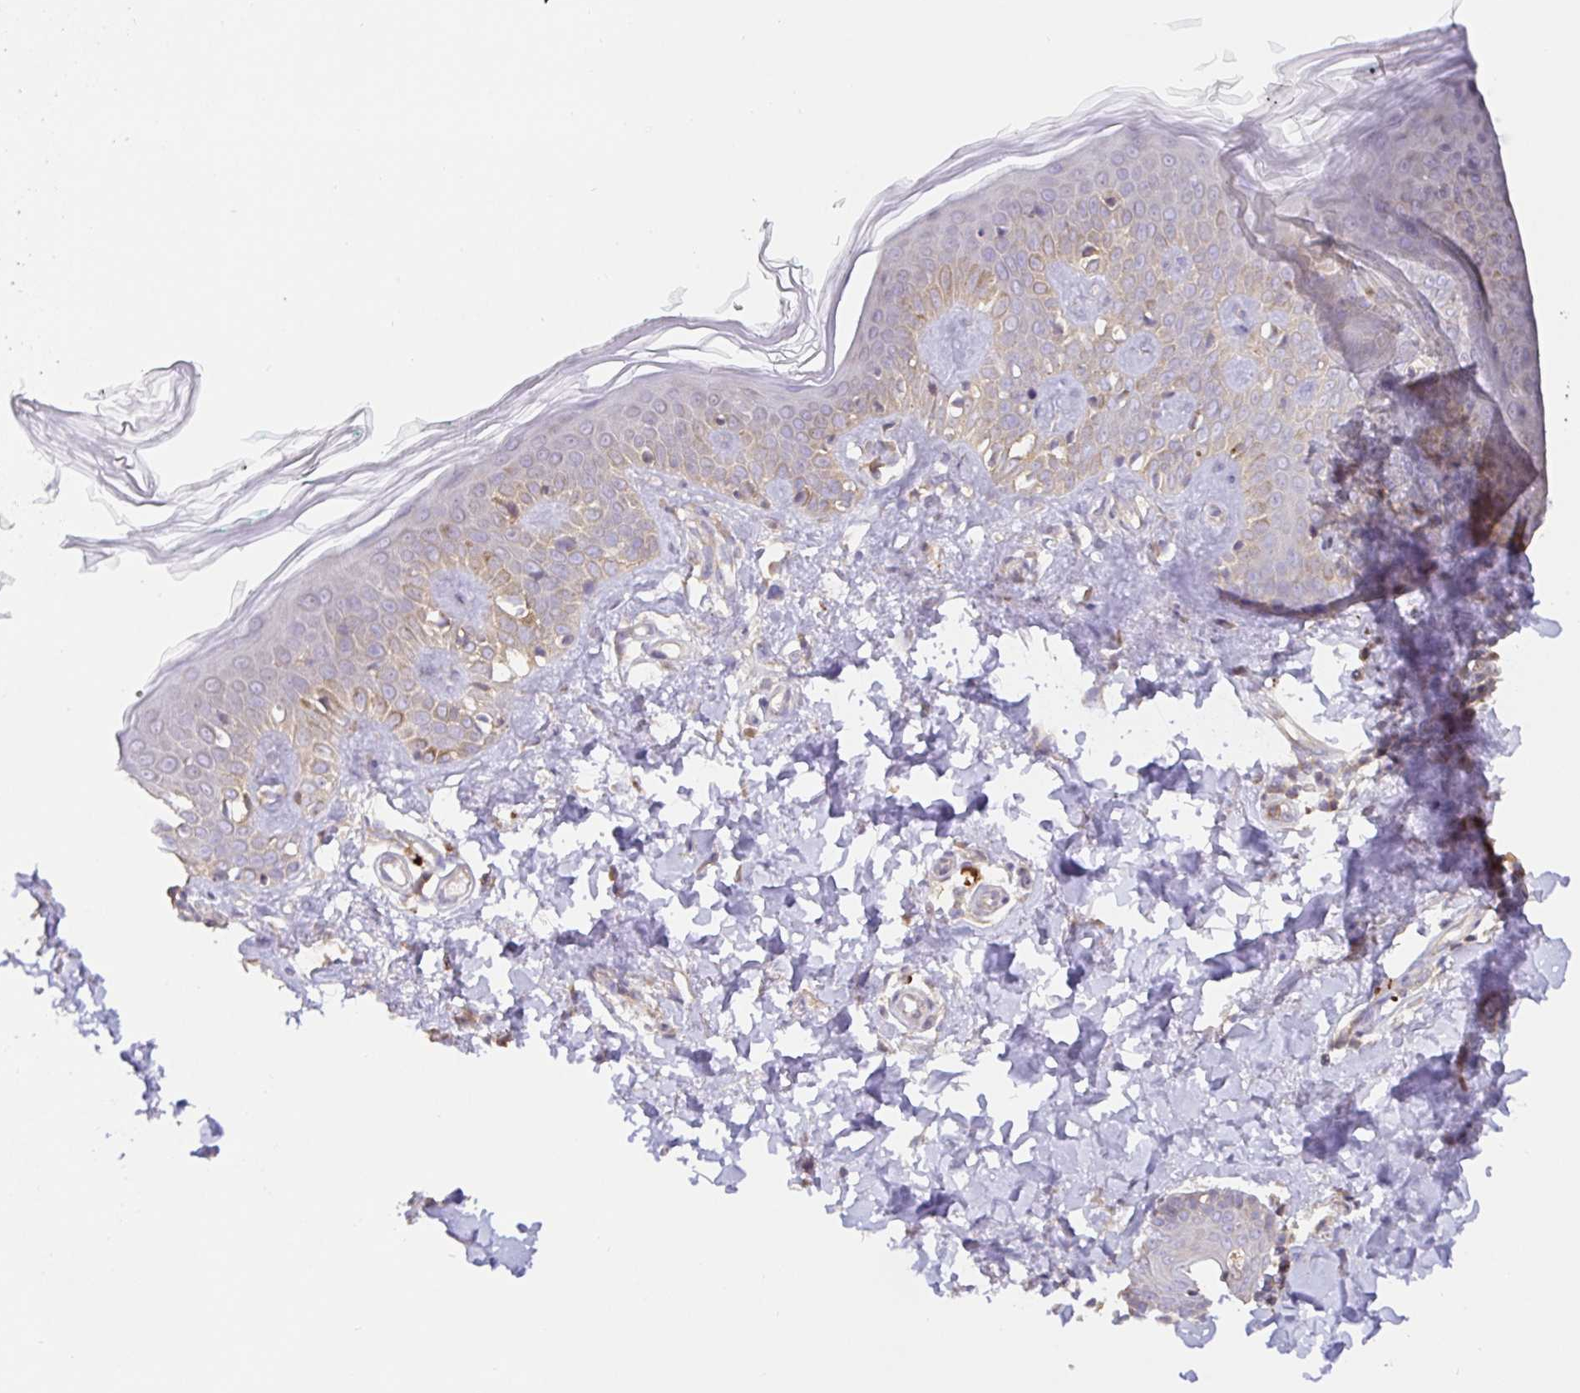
{"staining": {"intensity": "weak", "quantity": "25%-75%", "location": "cytoplasmic/membranous"}, "tissue": "skin", "cell_type": "Fibroblasts", "image_type": "normal", "snomed": [{"axis": "morphology", "description": "Normal tissue, NOS"}, {"axis": "topography", "description": "Skin"}, {"axis": "topography", "description": "Peripheral nerve tissue"}], "caption": "Protein expression analysis of normal skin exhibits weak cytoplasmic/membranous positivity in about 25%-75% of fibroblasts. (brown staining indicates protein expression, while blue staining denotes nuclei).", "gene": "HAGH", "patient": {"sex": "female", "age": 45}}